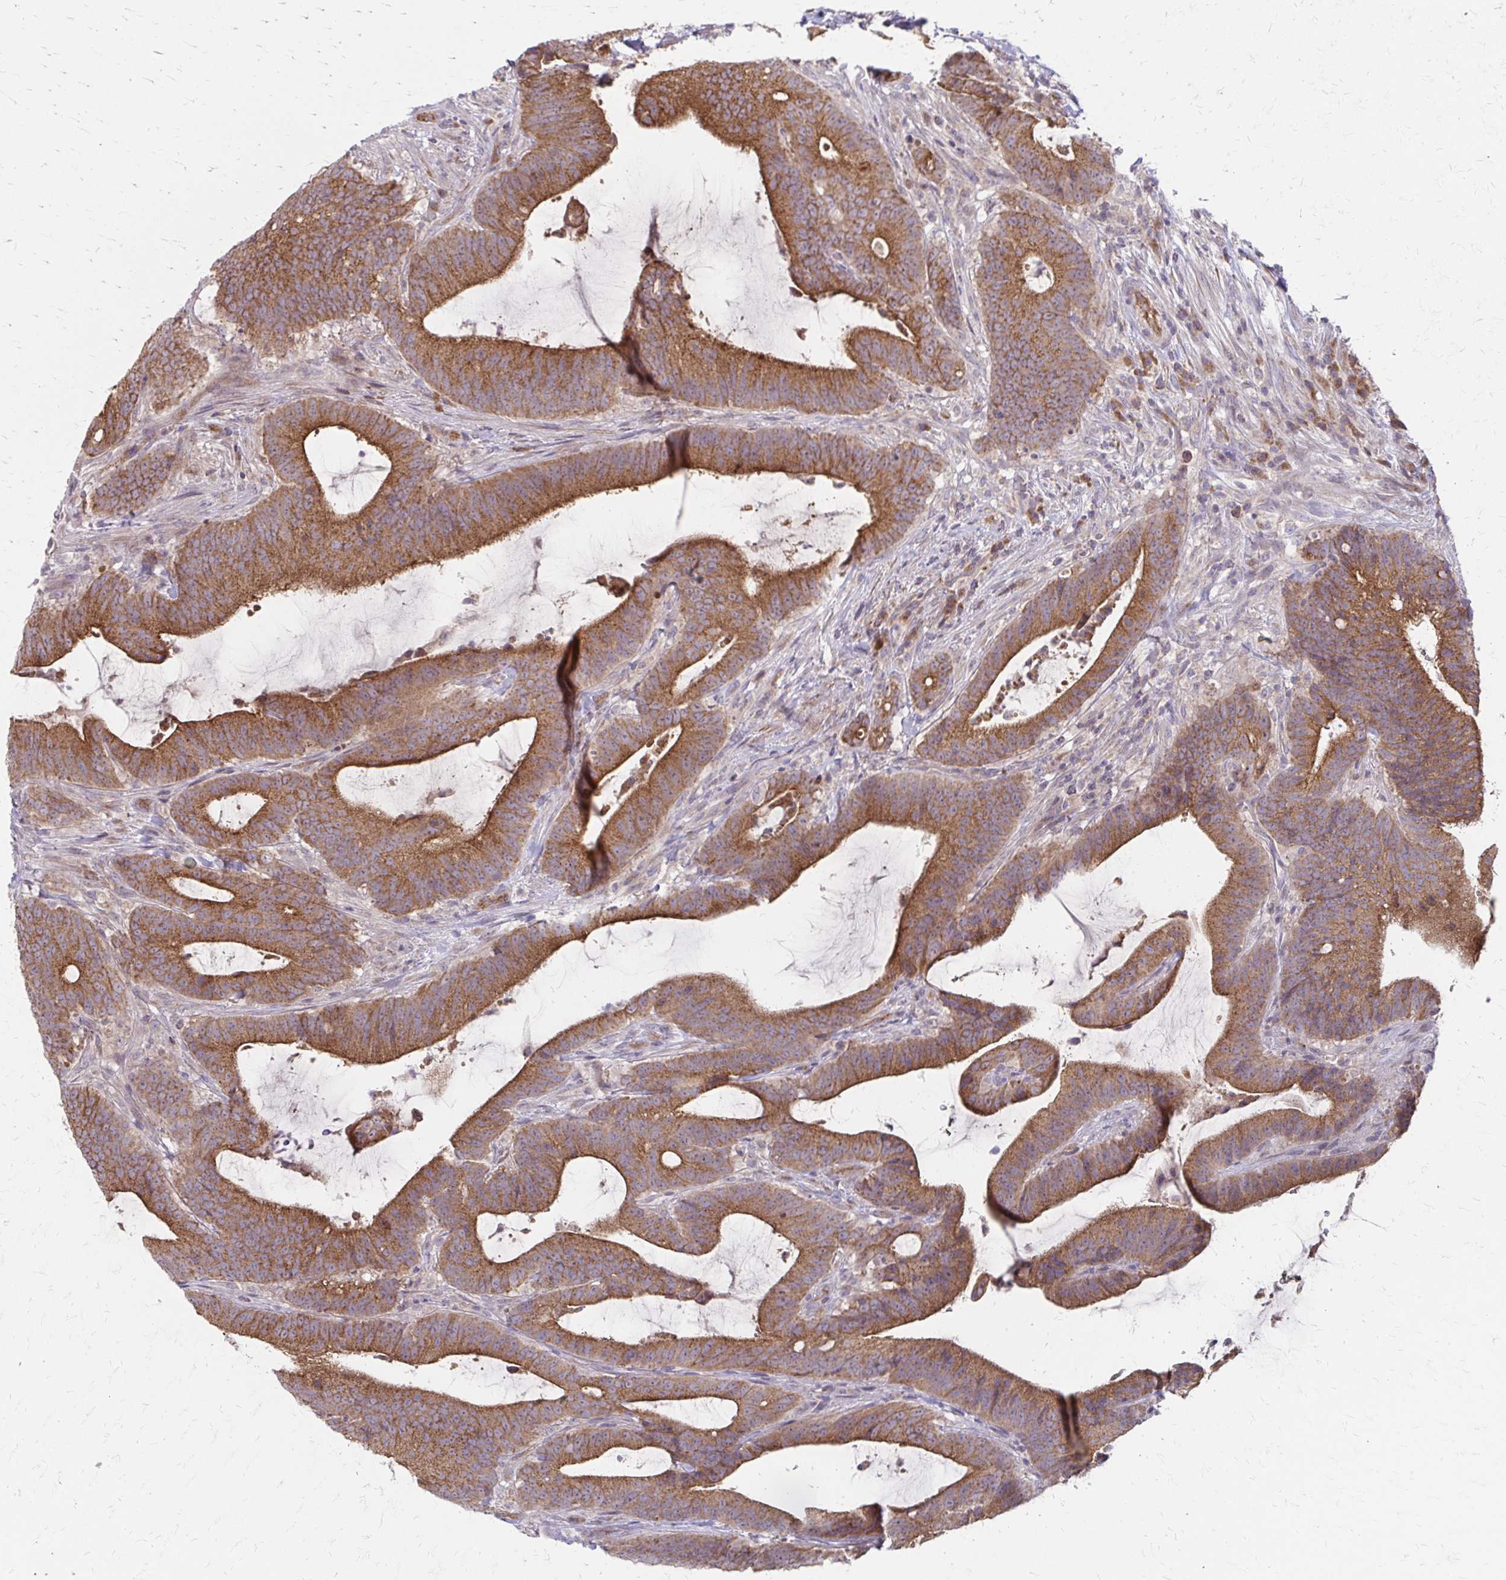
{"staining": {"intensity": "strong", "quantity": ">75%", "location": "cytoplasmic/membranous"}, "tissue": "colorectal cancer", "cell_type": "Tumor cells", "image_type": "cancer", "snomed": [{"axis": "morphology", "description": "Adenocarcinoma, NOS"}, {"axis": "topography", "description": "Colon"}], "caption": "Brown immunohistochemical staining in adenocarcinoma (colorectal) demonstrates strong cytoplasmic/membranous positivity in approximately >75% of tumor cells. The staining was performed using DAB to visualize the protein expression in brown, while the nuclei were stained in blue with hematoxylin (Magnification: 20x).", "gene": "ZNF383", "patient": {"sex": "female", "age": 43}}